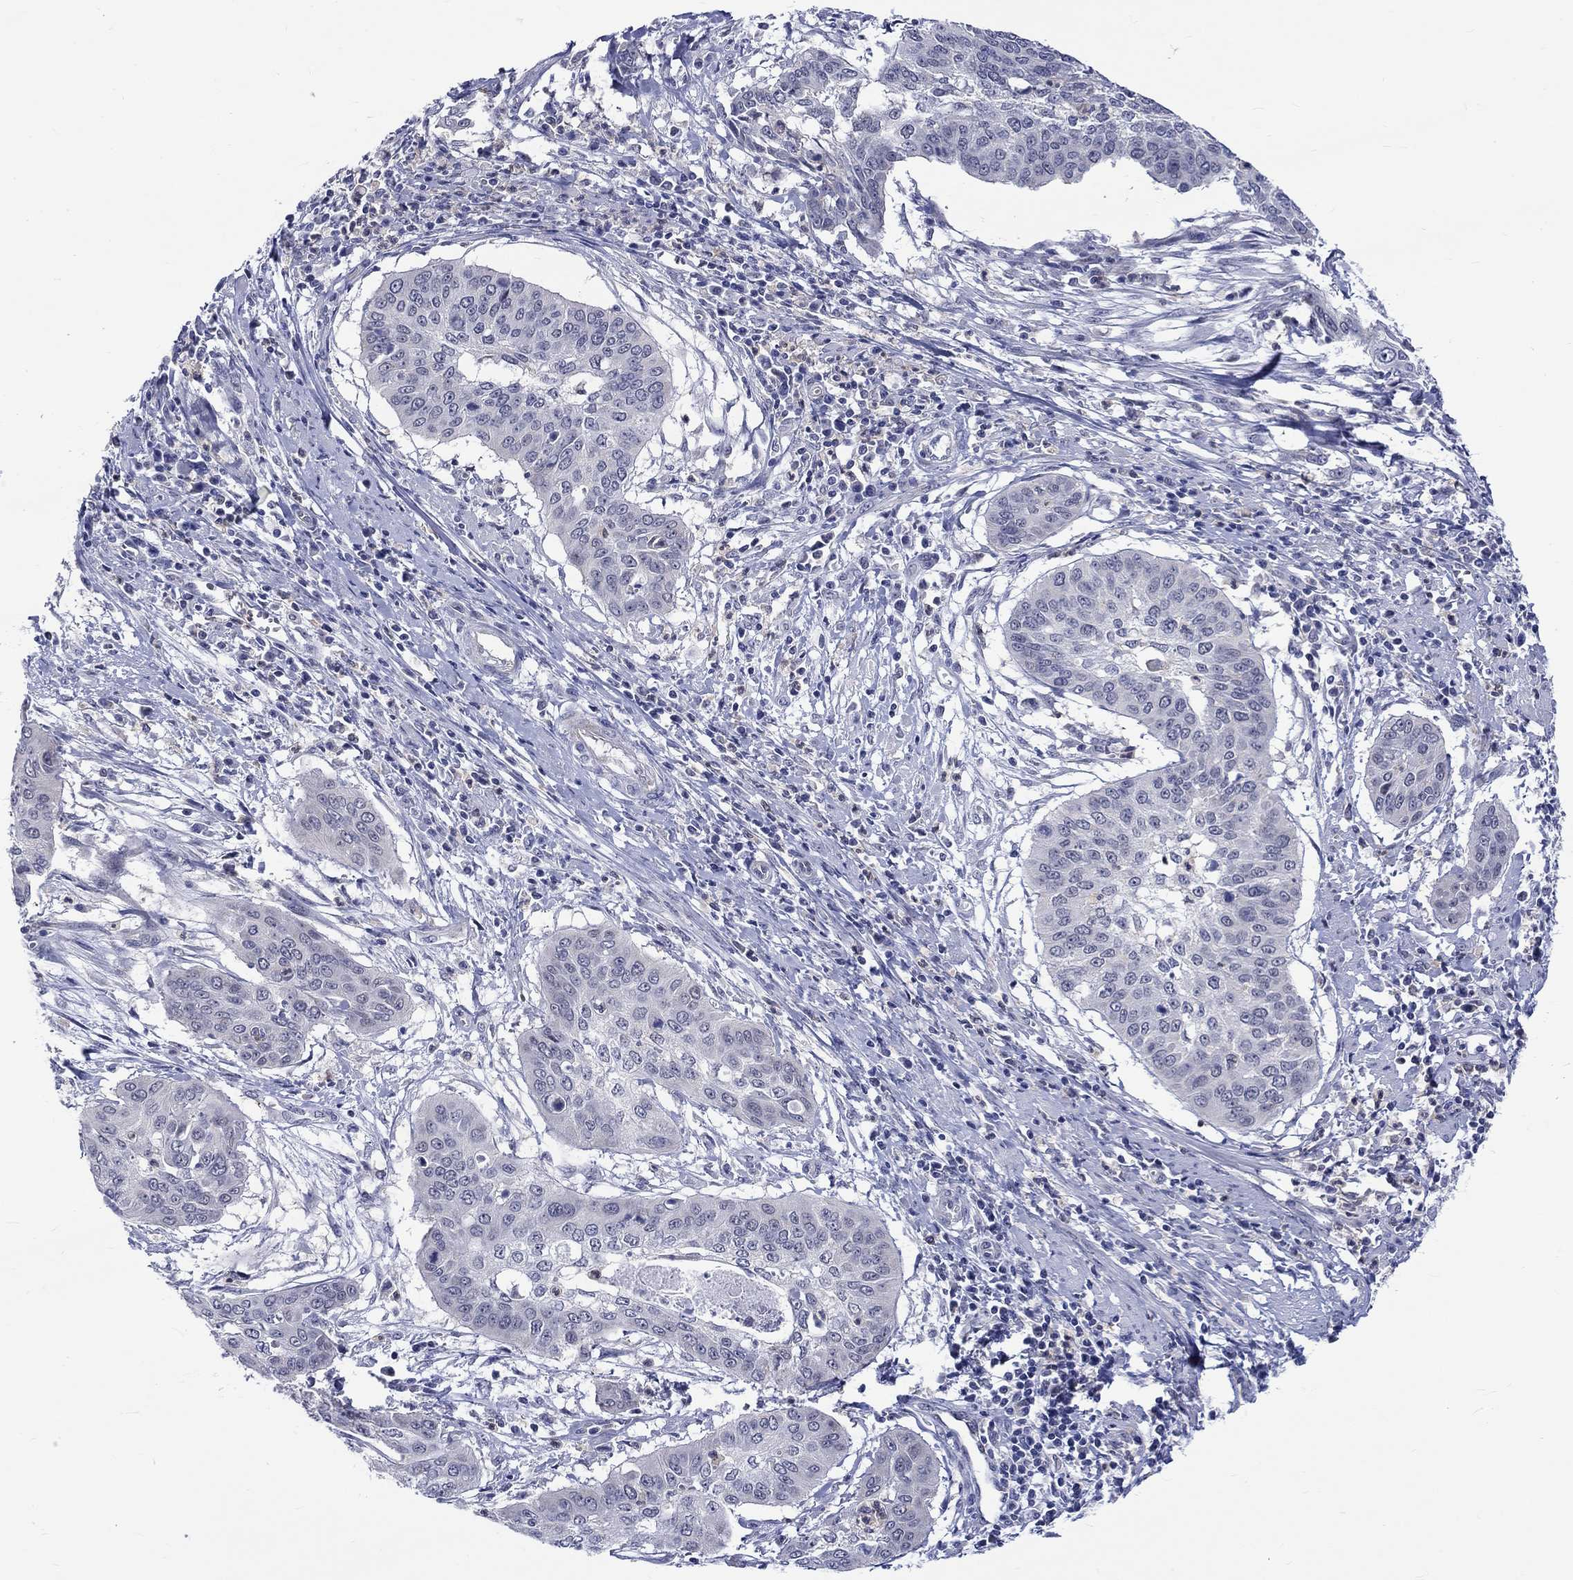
{"staining": {"intensity": "negative", "quantity": "none", "location": "none"}, "tissue": "cervical cancer", "cell_type": "Tumor cells", "image_type": "cancer", "snomed": [{"axis": "morphology", "description": "Squamous cell carcinoma, NOS"}, {"axis": "topography", "description": "Cervix"}], "caption": "DAB (3,3'-diaminobenzidine) immunohistochemical staining of human cervical cancer (squamous cell carcinoma) exhibits no significant expression in tumor cells. Nuclei are stained in blue.", "gene": "ST6GALNAC1", "patient": {"sex": "female", "age": 39}}